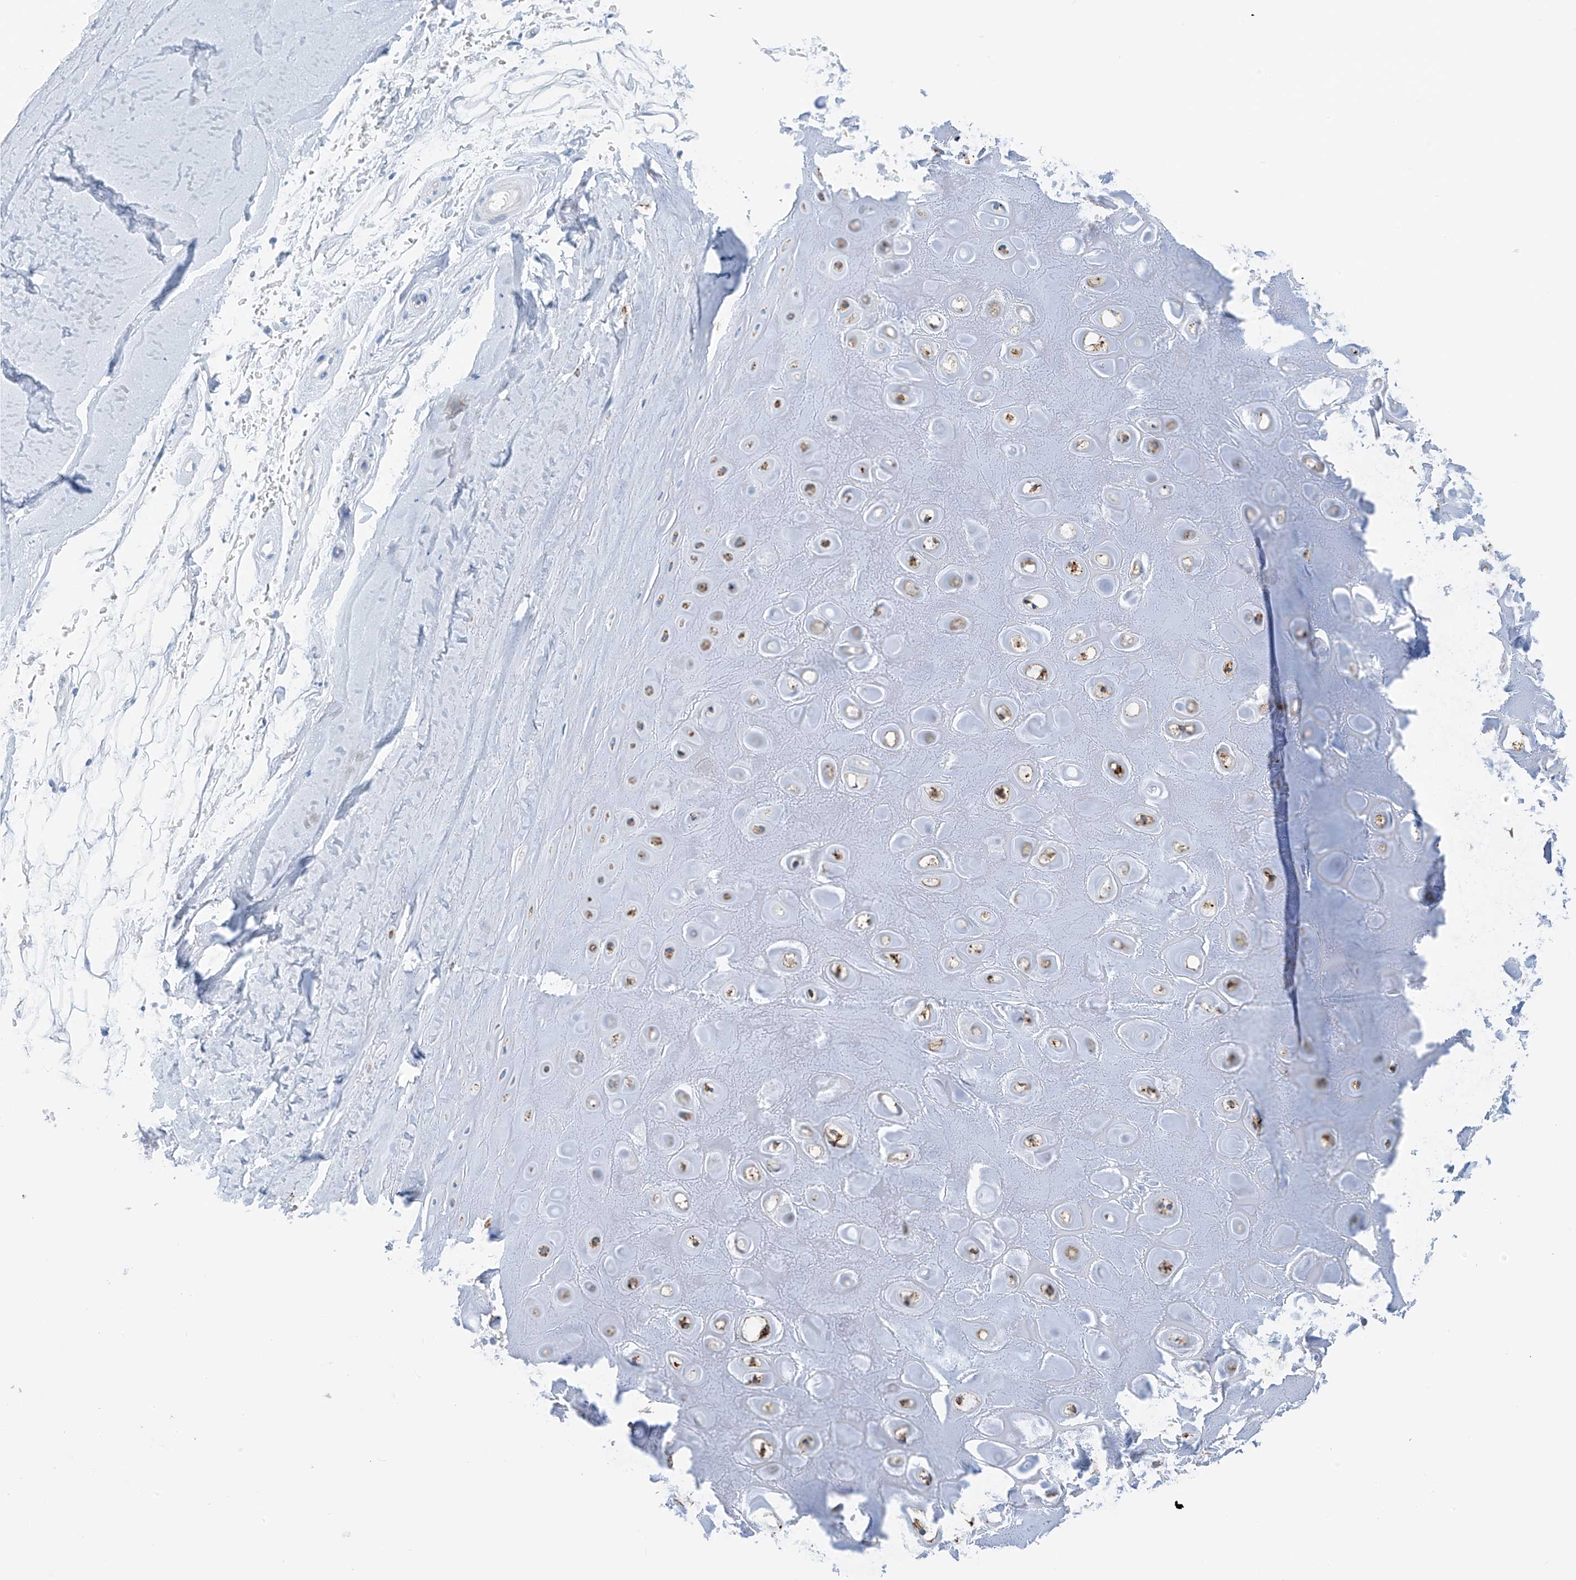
{"staining": {"intensity": "negative", "quantity": "none", "location": "none"}, "tissue": "adipose tissue", "cell_type": "Adipocytes", "image_type": "normal", "snomed": [{"axis": "morphology", "description": "Normal tissue, NOS"}, {"axis": "morphology", "description": "Basal cell carcinoma"}, {"axis": "topography", "description": "Skin"}], "caption": "The micrograph displays no staining of adipocytes in normal adipose tissue.", "gene": "RCN2", "patient": {"sex": "female", "age": 89}}